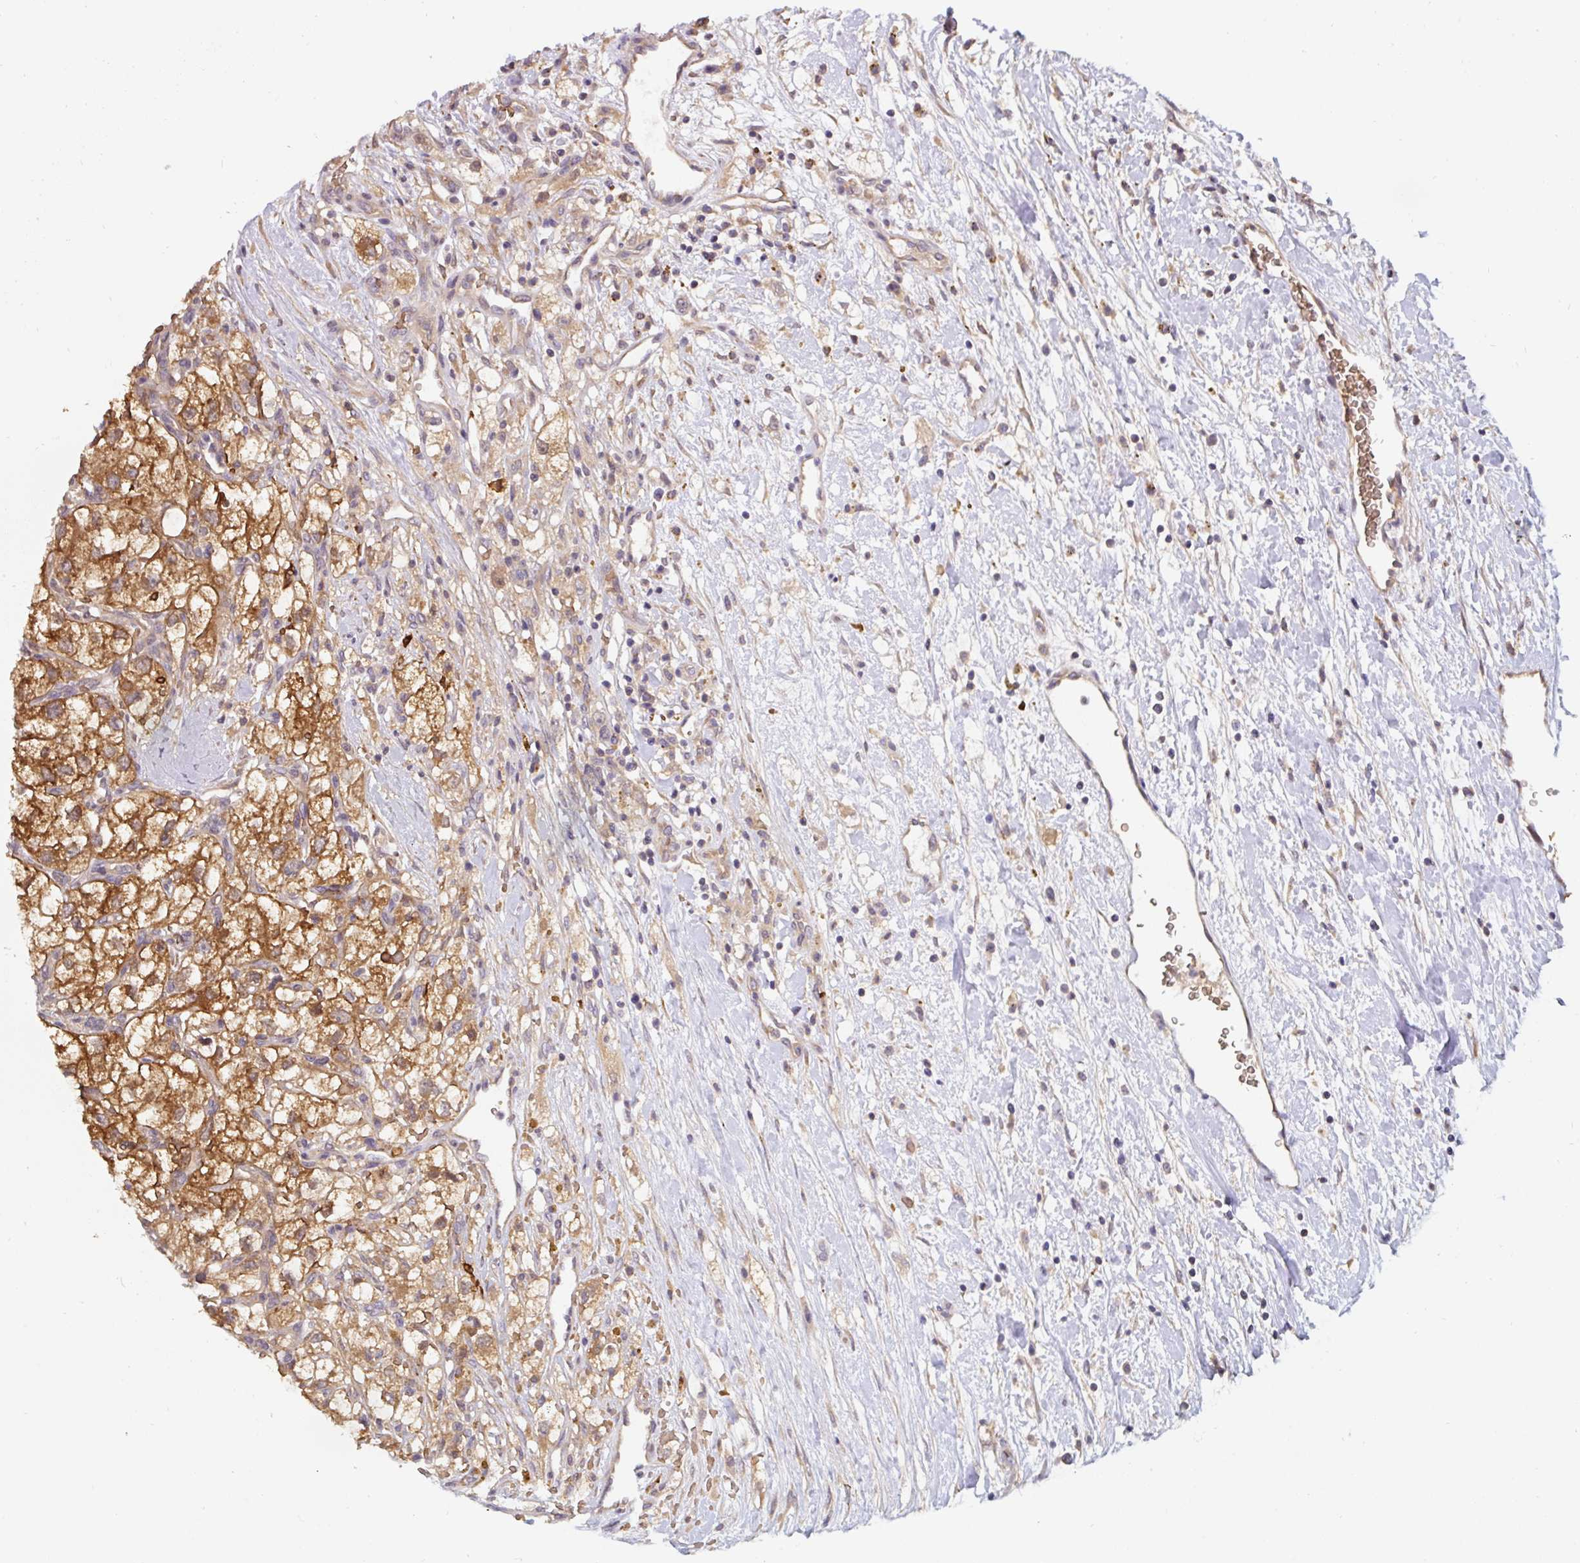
{"staining": {"intensity": "strong", "quantity": ">75%", "location": "cytoplasmic/membranous"}, "tissue": "renal cancer", "cell_type": "Tumor cells", "image_type": "cancer", "snomed": [{"axis": "morphology", "description": "Adenocarcinoma, NOS"}, {"axis": "topography", "description": "Kidney"}], "caption": "This is an image of IHC staining of adenocarcinoma (renal), which shows strong expression in the cytoplasmic/membranous of tumor cells.", "gene": "ST13", "patient": {"sex": "male", "age": 59}}